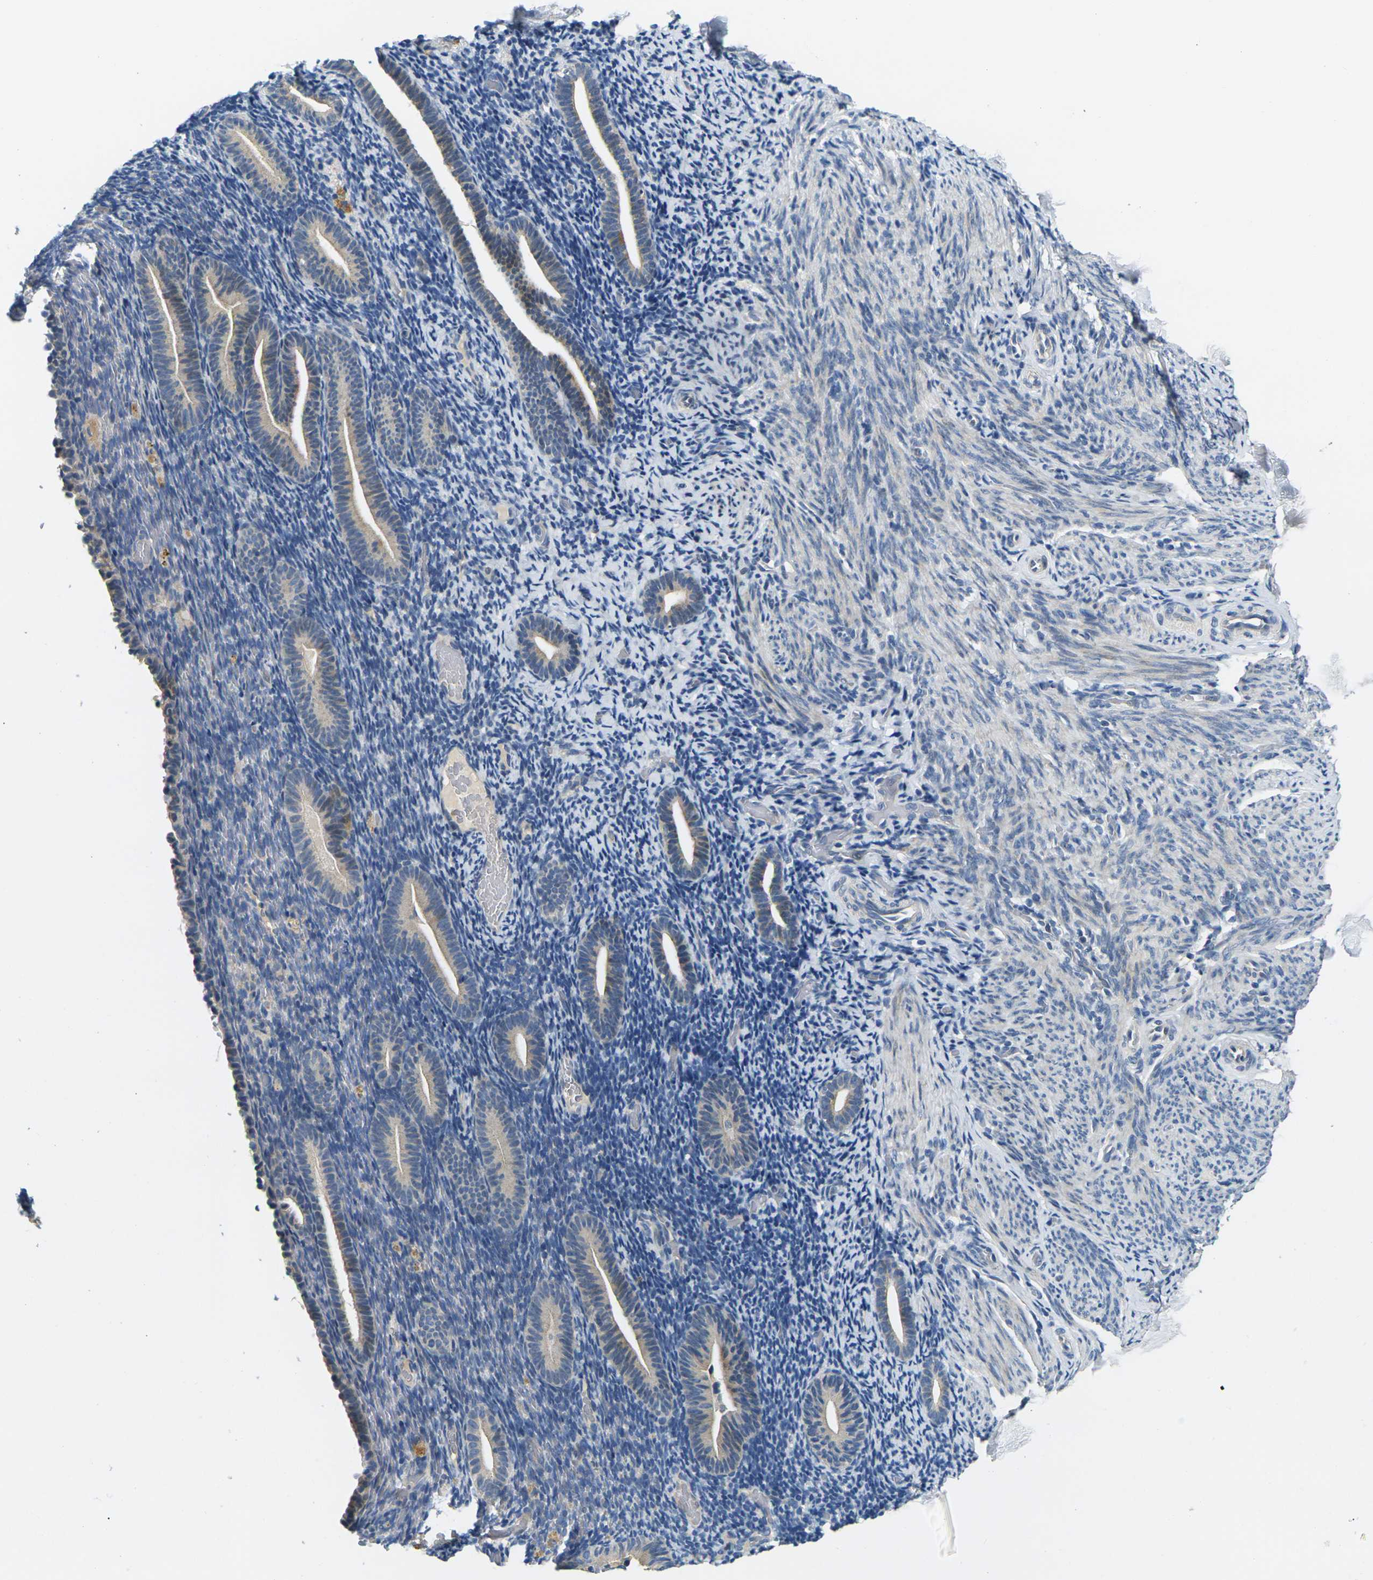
{"staining": {"intensity": "negative", "quantity": "none", "location": "none"}, "tissue": "endometrium", "cell_type": "Cells in endometrial stroma", "image_type": "normal", "snomed": [{"axis": "morphology", "description": "Normal tissue, NOS"}, {"axis": "topography", "description": "Endometrium"}], "caption": "Human endometrium stained for a protein using immunohistochemistry (IHC) reveals no positivity in cells in endometrial stroma.", "gene": "SHISAL2B", "patient": {"sex": "female", "age": 51}}